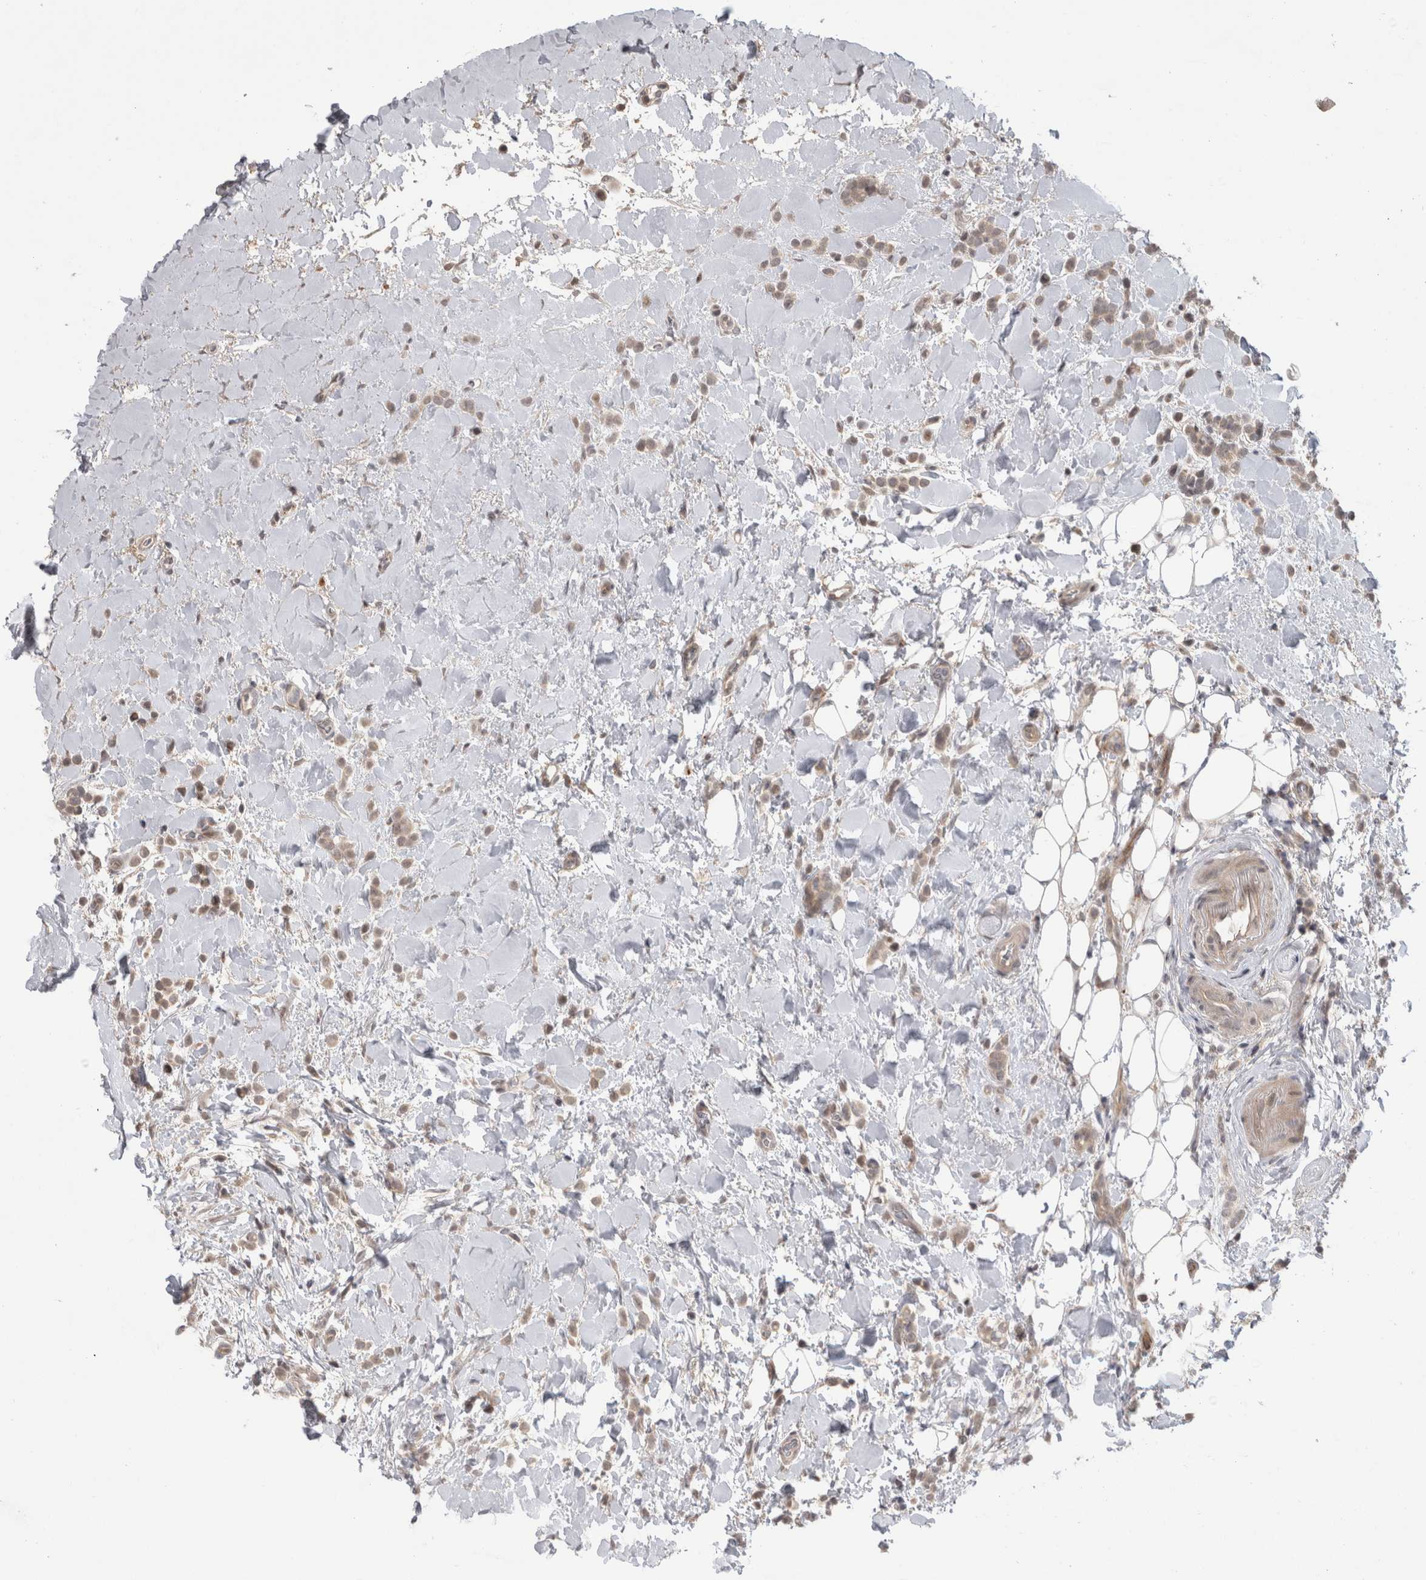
{"staining": {"intensity": "weak", "quantity": ">75%", "location": "cytoplasmic/membranous,nuclear"}, "tissue": "breast cancer", "cell_type": "Tumor cells", "image_type": "cancer", "snomed": [{"axis": "morphology", "description": "Normal tissue, NOS"}, {"axis": "morphology", "description": "Lobular carcinoma"}, {"axis": "topography", "description": "Breast"}], "caption": "Immunohistochemistry staining of breast cancer (lobular carcinoma), which exhibits low levels of weak cytoplasmic/membranous and nuclear expression in about >75% of tumor cells indicating weak cytoplasmic/membranous and nuclear protein staining. The staining was performed using DAB (brown) for protein detection and nuclei were counterstained in hematoxylin (blue).", "gene": "MTBP", "patient": {"sex": "female", "age": 50}}